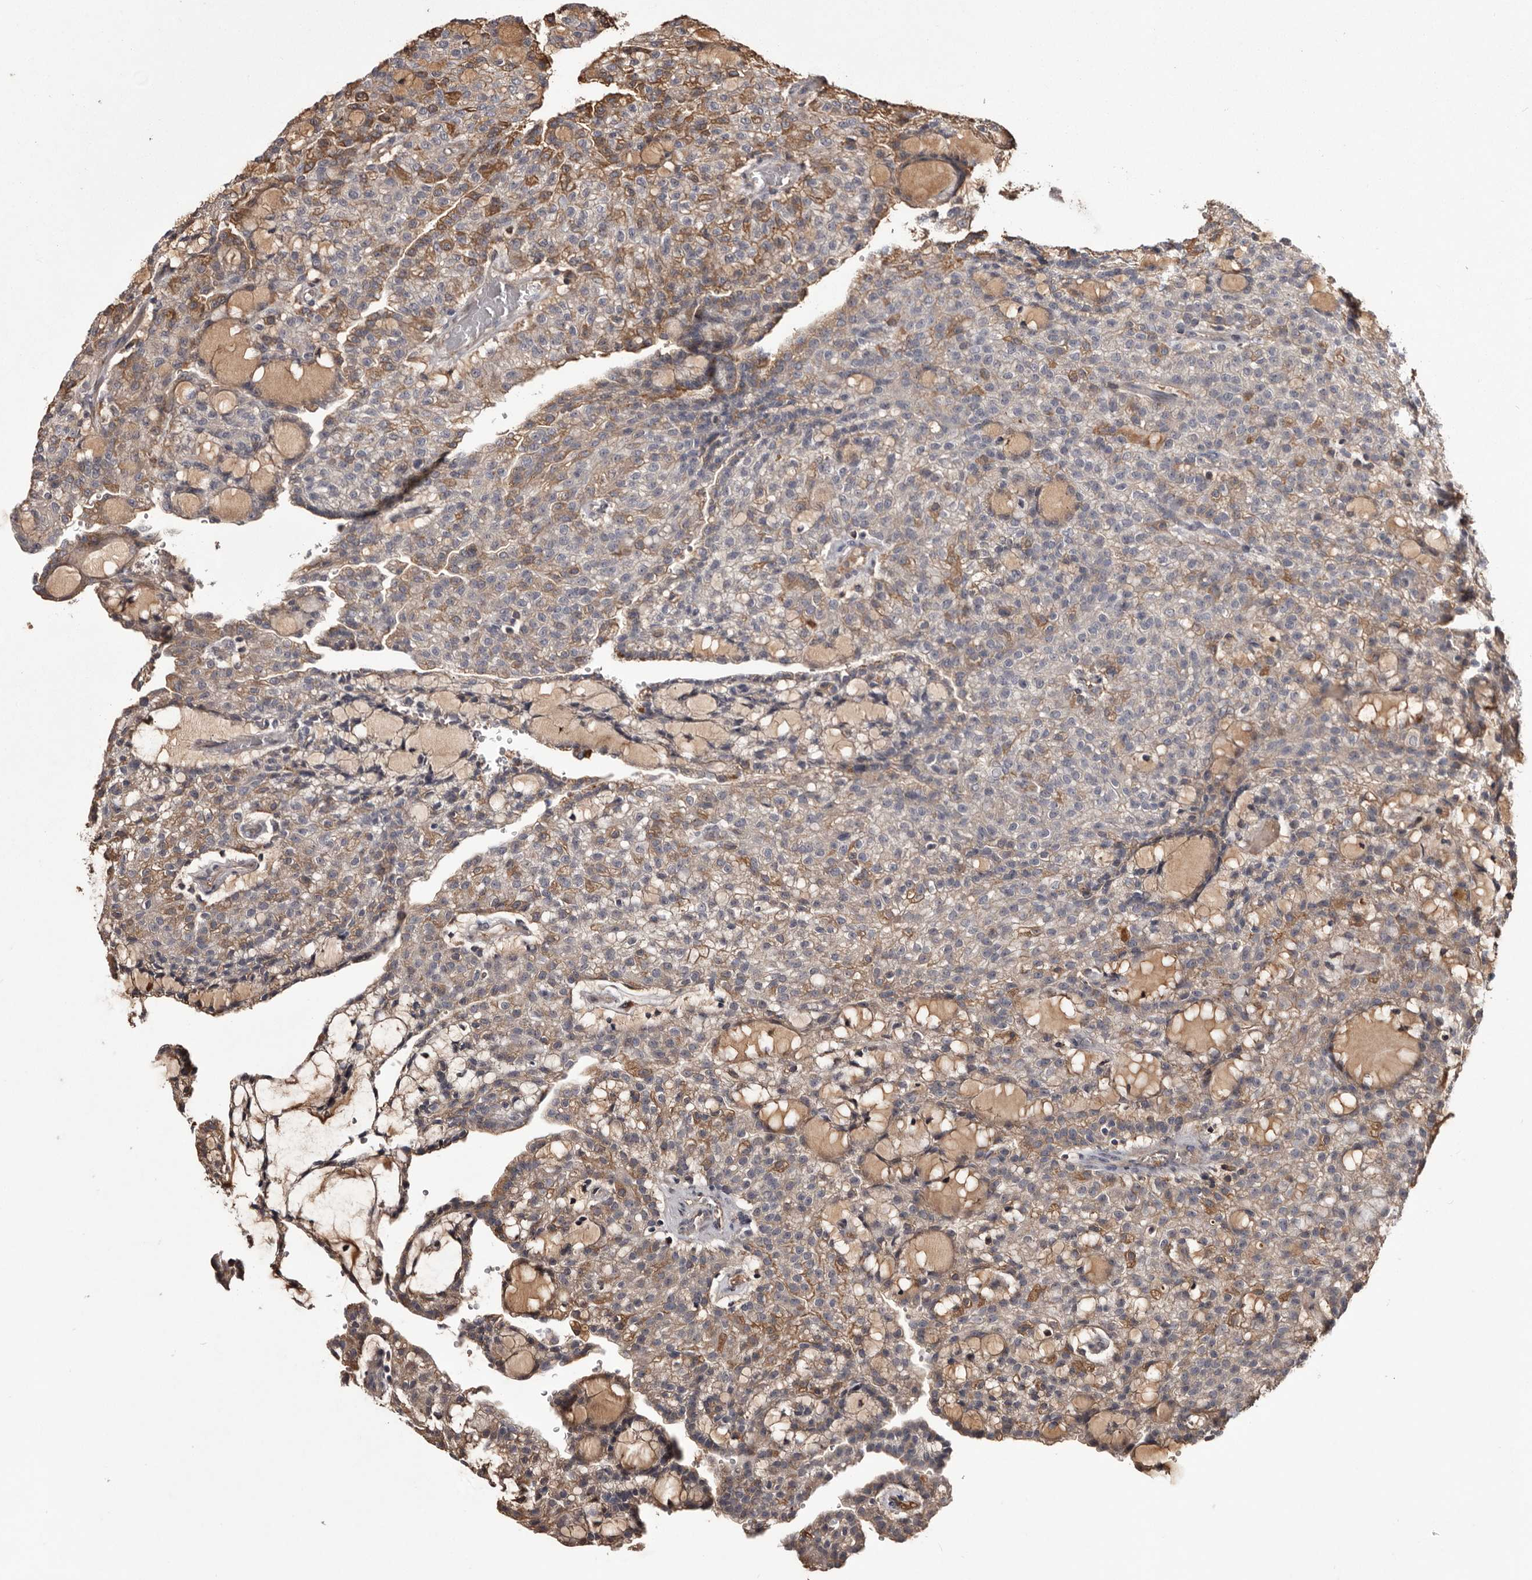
{"staining": {"intensity": "moderate", "quantity": "25%-75%", "location": "cytoplasmic/membranous"}, "tissue": "renal cancer", "cell_type": "Tumor cells", "image_type": "cancer", "snomed": [{"axis": "morphology", "description": "Adenocarcinoma, NOS"}, {"axis": "topography", "description": "Kidney"}], "caption": "Renal cancer (adenocarcinoma) stained with a protein marker exhibits moderate staining in tumor cells.", "gene": "CYP1B1", "patient": {"sex": "male", "age": 63}}